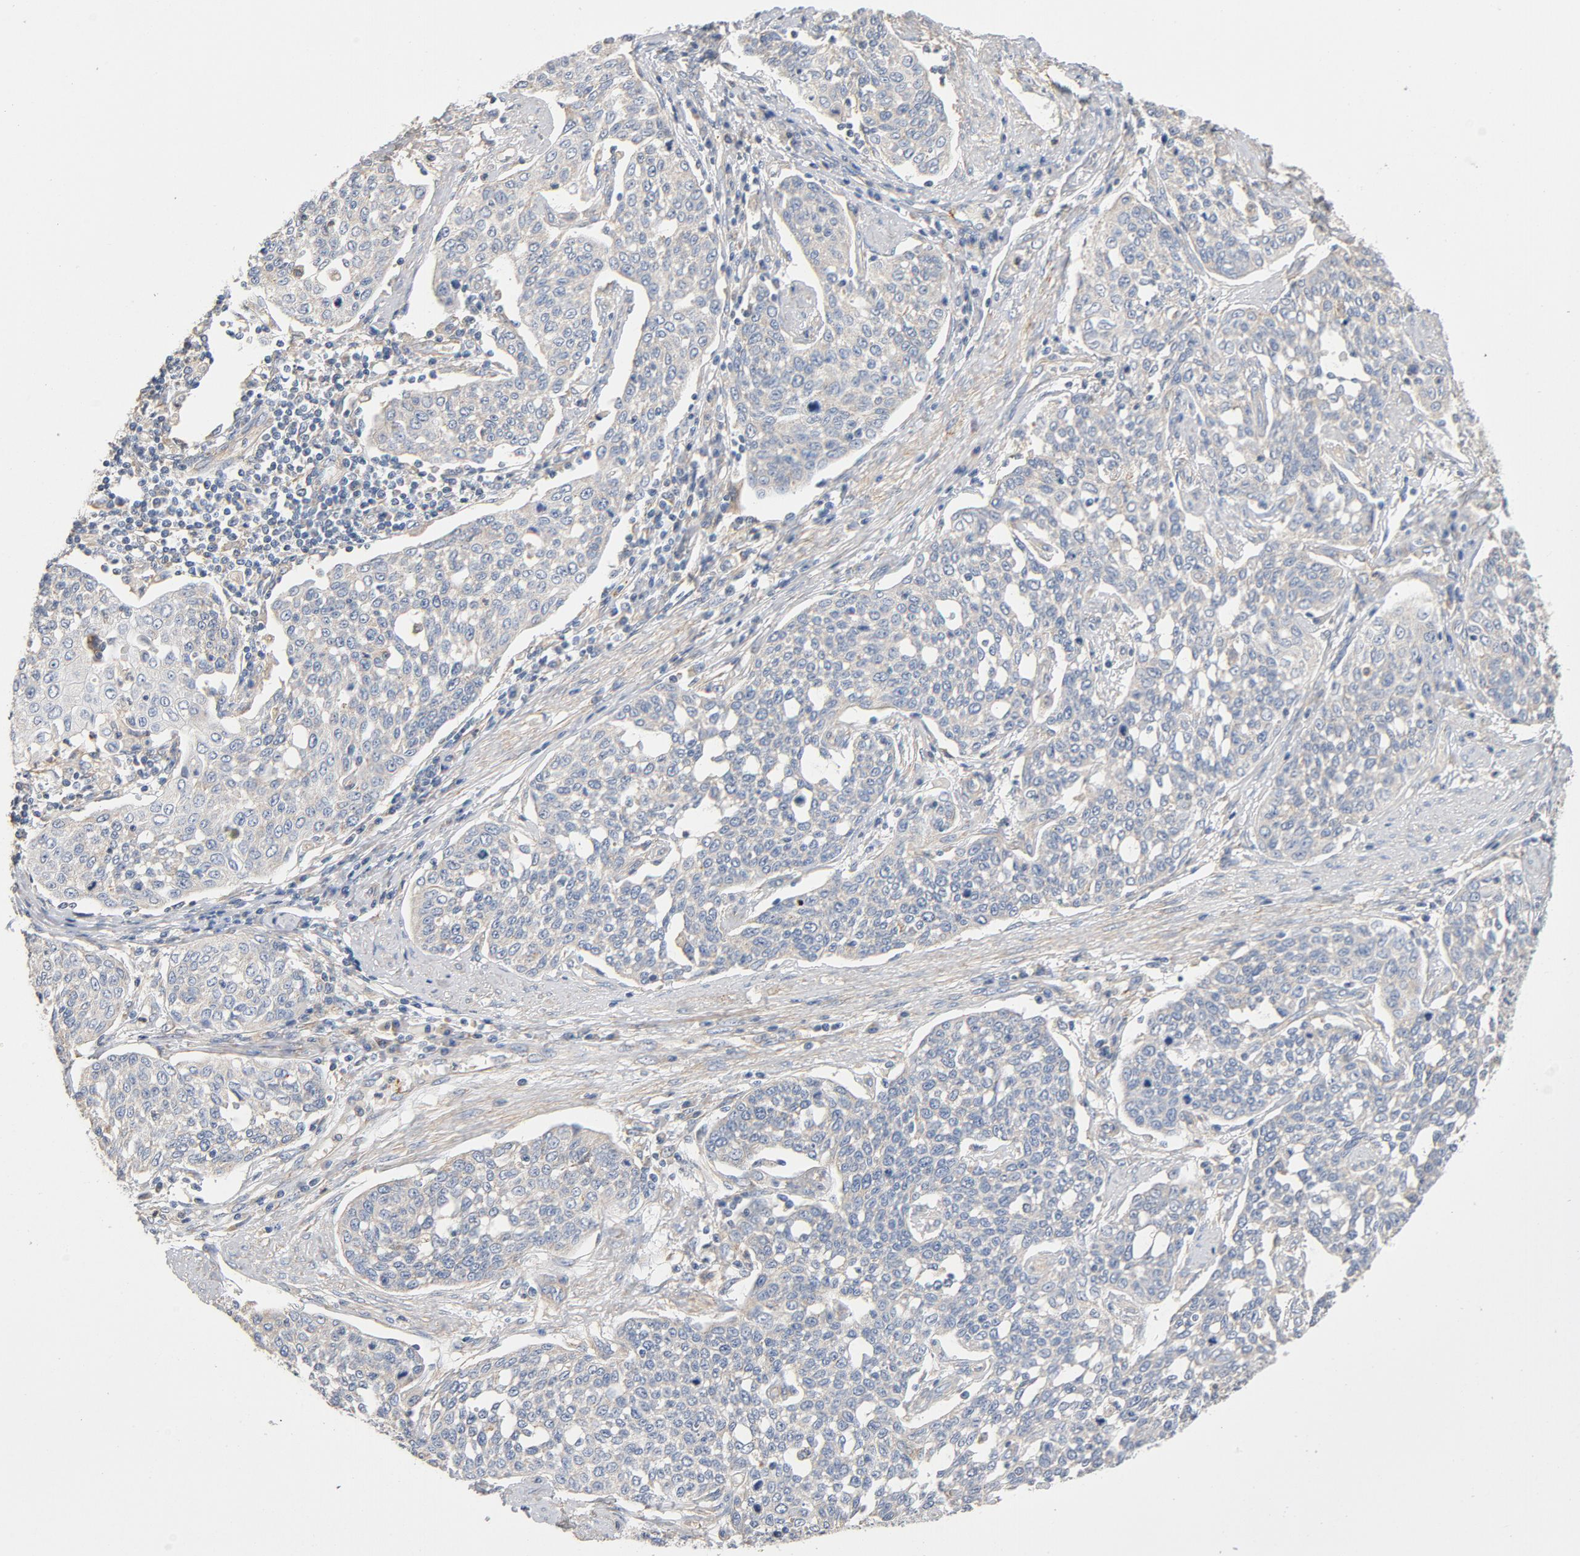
{"staining": {"intensity": "negative", "quantity": "none", "location": "none"}, "tissue": "cervical cancer", "cell_type": "Tumor cells", "image_type": "cancer", "snomed": [{"axis": "morphology", "description": "Squamous cell carcinoma, NOS"}, {"axis": "topography", "description": "Cervix"}], "caption": "Protein analysis of cervical cancer demonstrates no significant staining in tumor cells.", "gene": "ILK", "patient": {"sex": "female", "age": 34}}